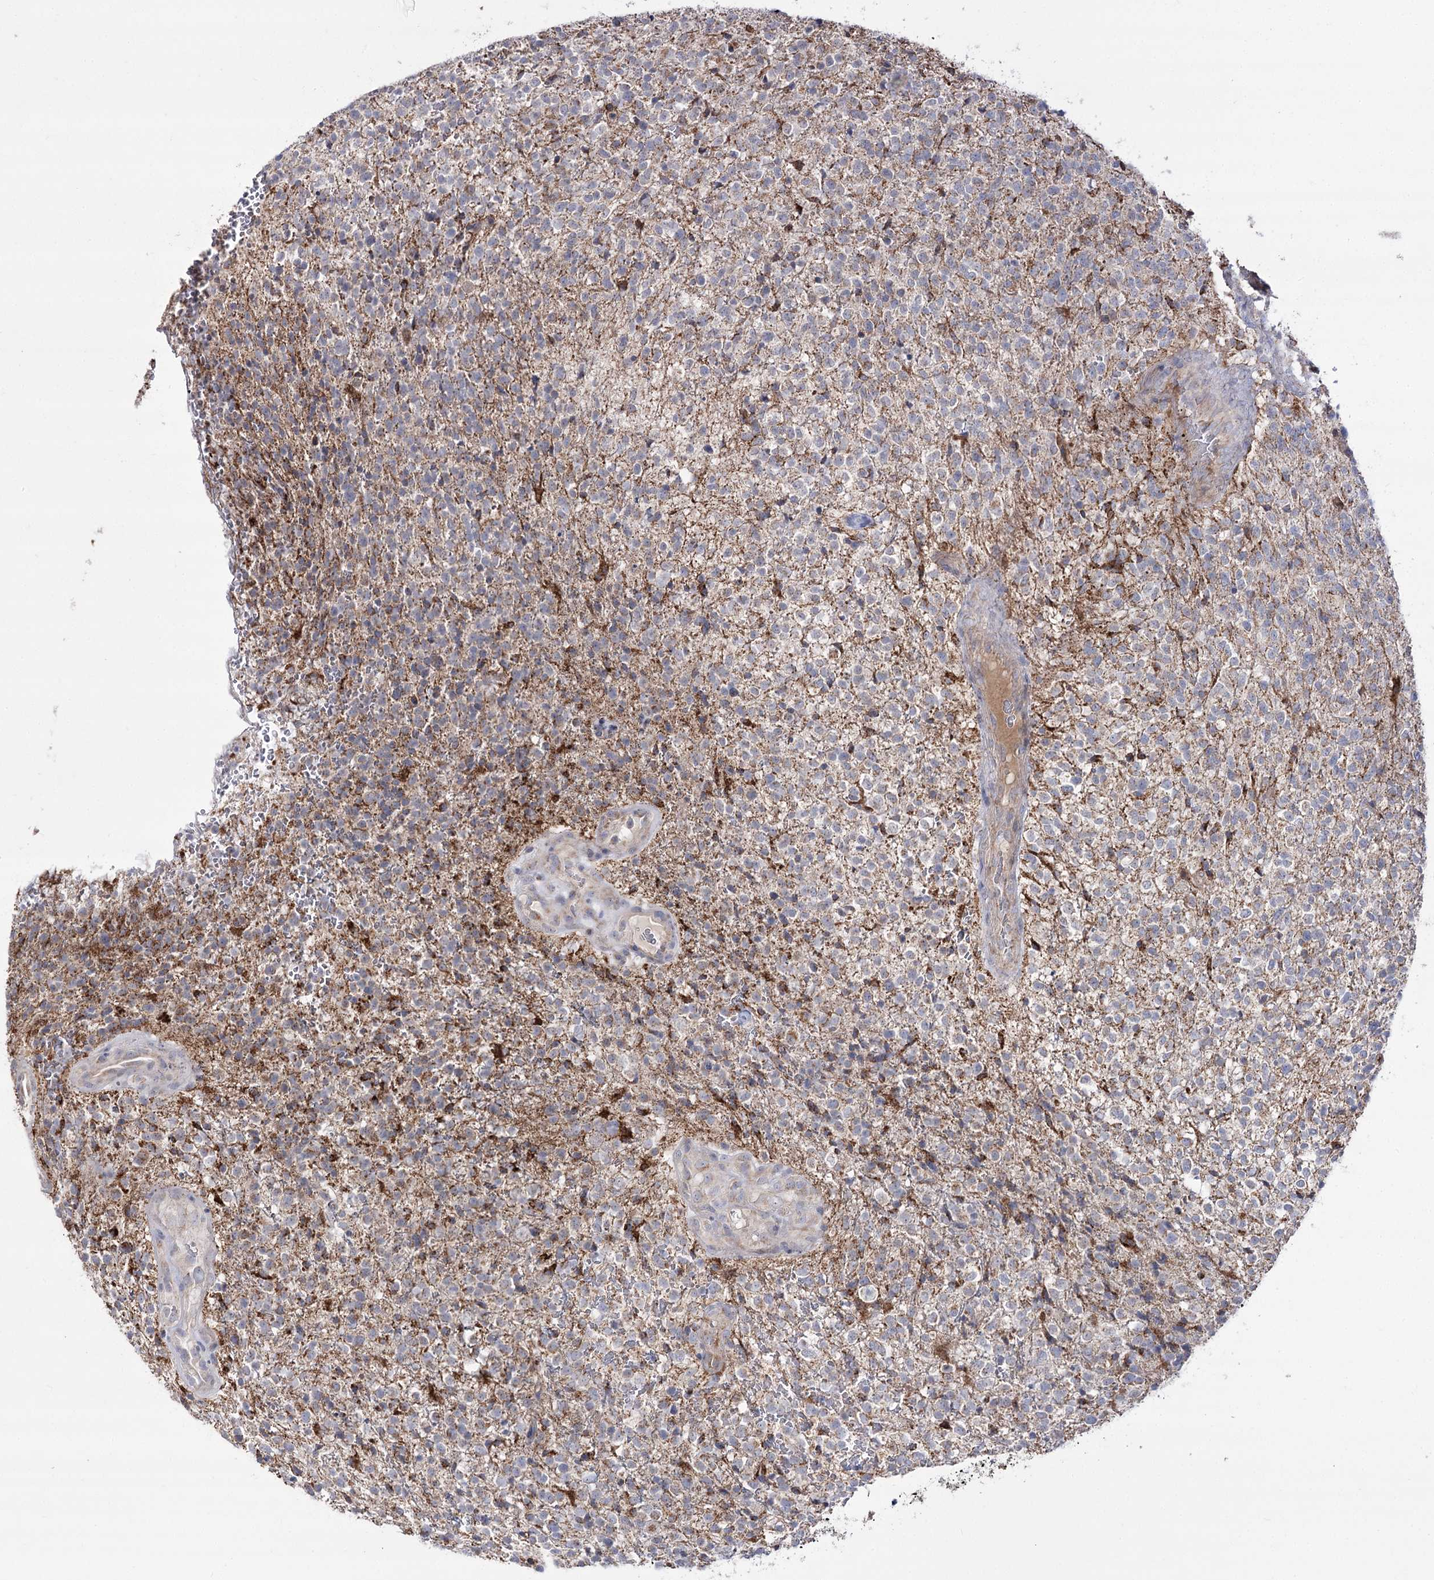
{"staining": {"intensity": "negative", "quantity": "none", "location": "none"}, "tissue": "glioma", "cell_type": "Tumor cells", "image_type": "cancer", "snomed": [{"axis": "morphology", "description": "Glioma, malignant, High grade"}, {"axis": "topography", "description": "Brain"}], "caption": "Human malignant high-grade glioma stained for a protein using immunohistochemistry (IHC) shows no positivity in tumor cells.", "gene": "NADK2", "patient": {"sex": "male", "age": 56}}